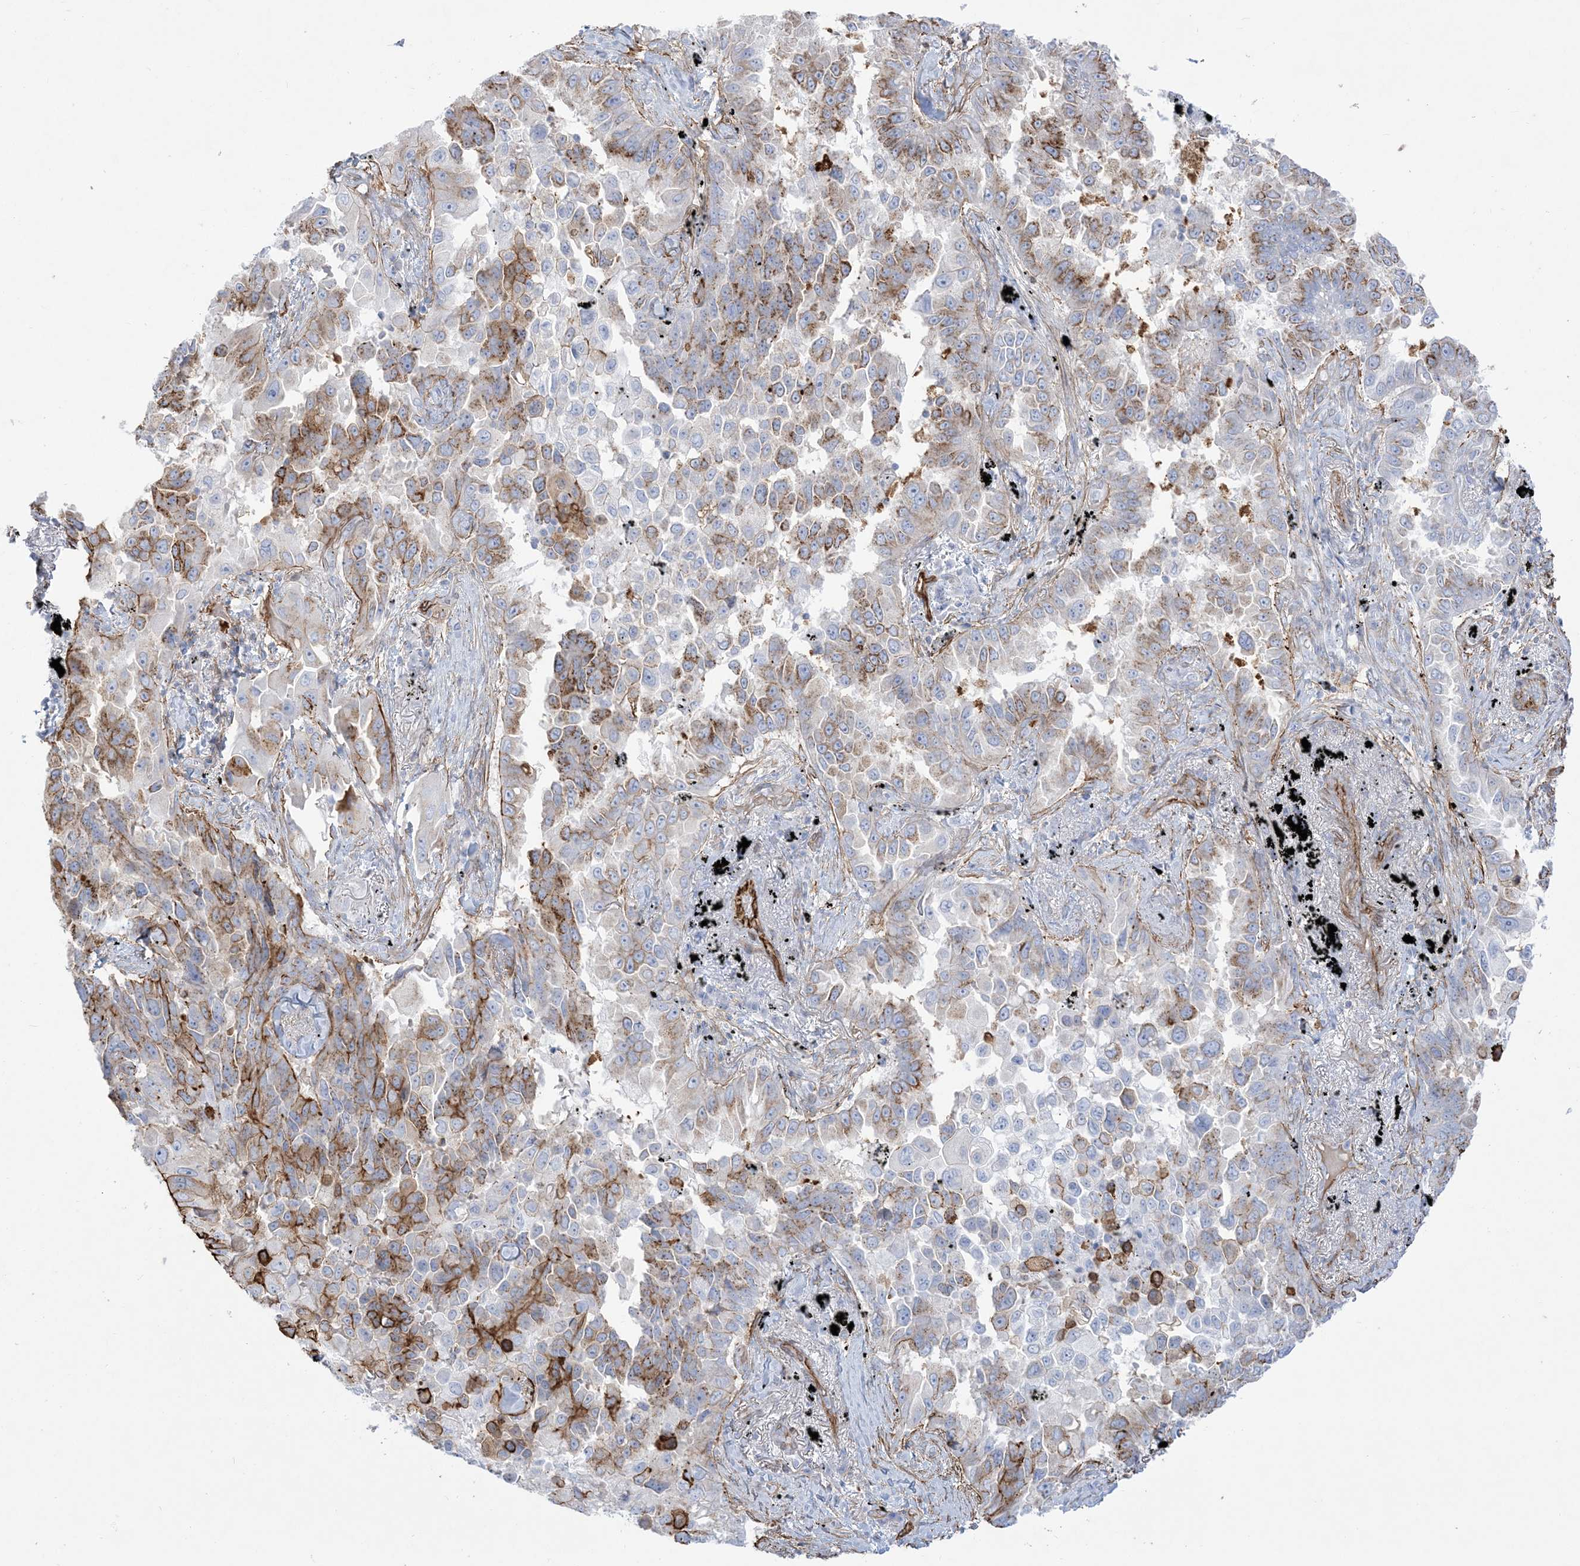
{"staining": {"intensity": "moderate", "quantity": "<25%", "location": "cytoplasmic/membranous"}, "tissue": "lung cancer", "cell_type": "Tumor cells", "image_type": "cancer", "snomed": [{"axis": "morphology", "description": "Adenocarcinoma, NOS"}, {"axis": "topography", "description": "Lung"}], "caption": "IHC photomicrograph of lung cancer stained for a protein (brown), which shows low levels of moderate cytoplasmic/membranous expression in approximately <25% of tumor cells.", "gene": "B3GNT7", "patient": {"sex": "female", "age": 67}}